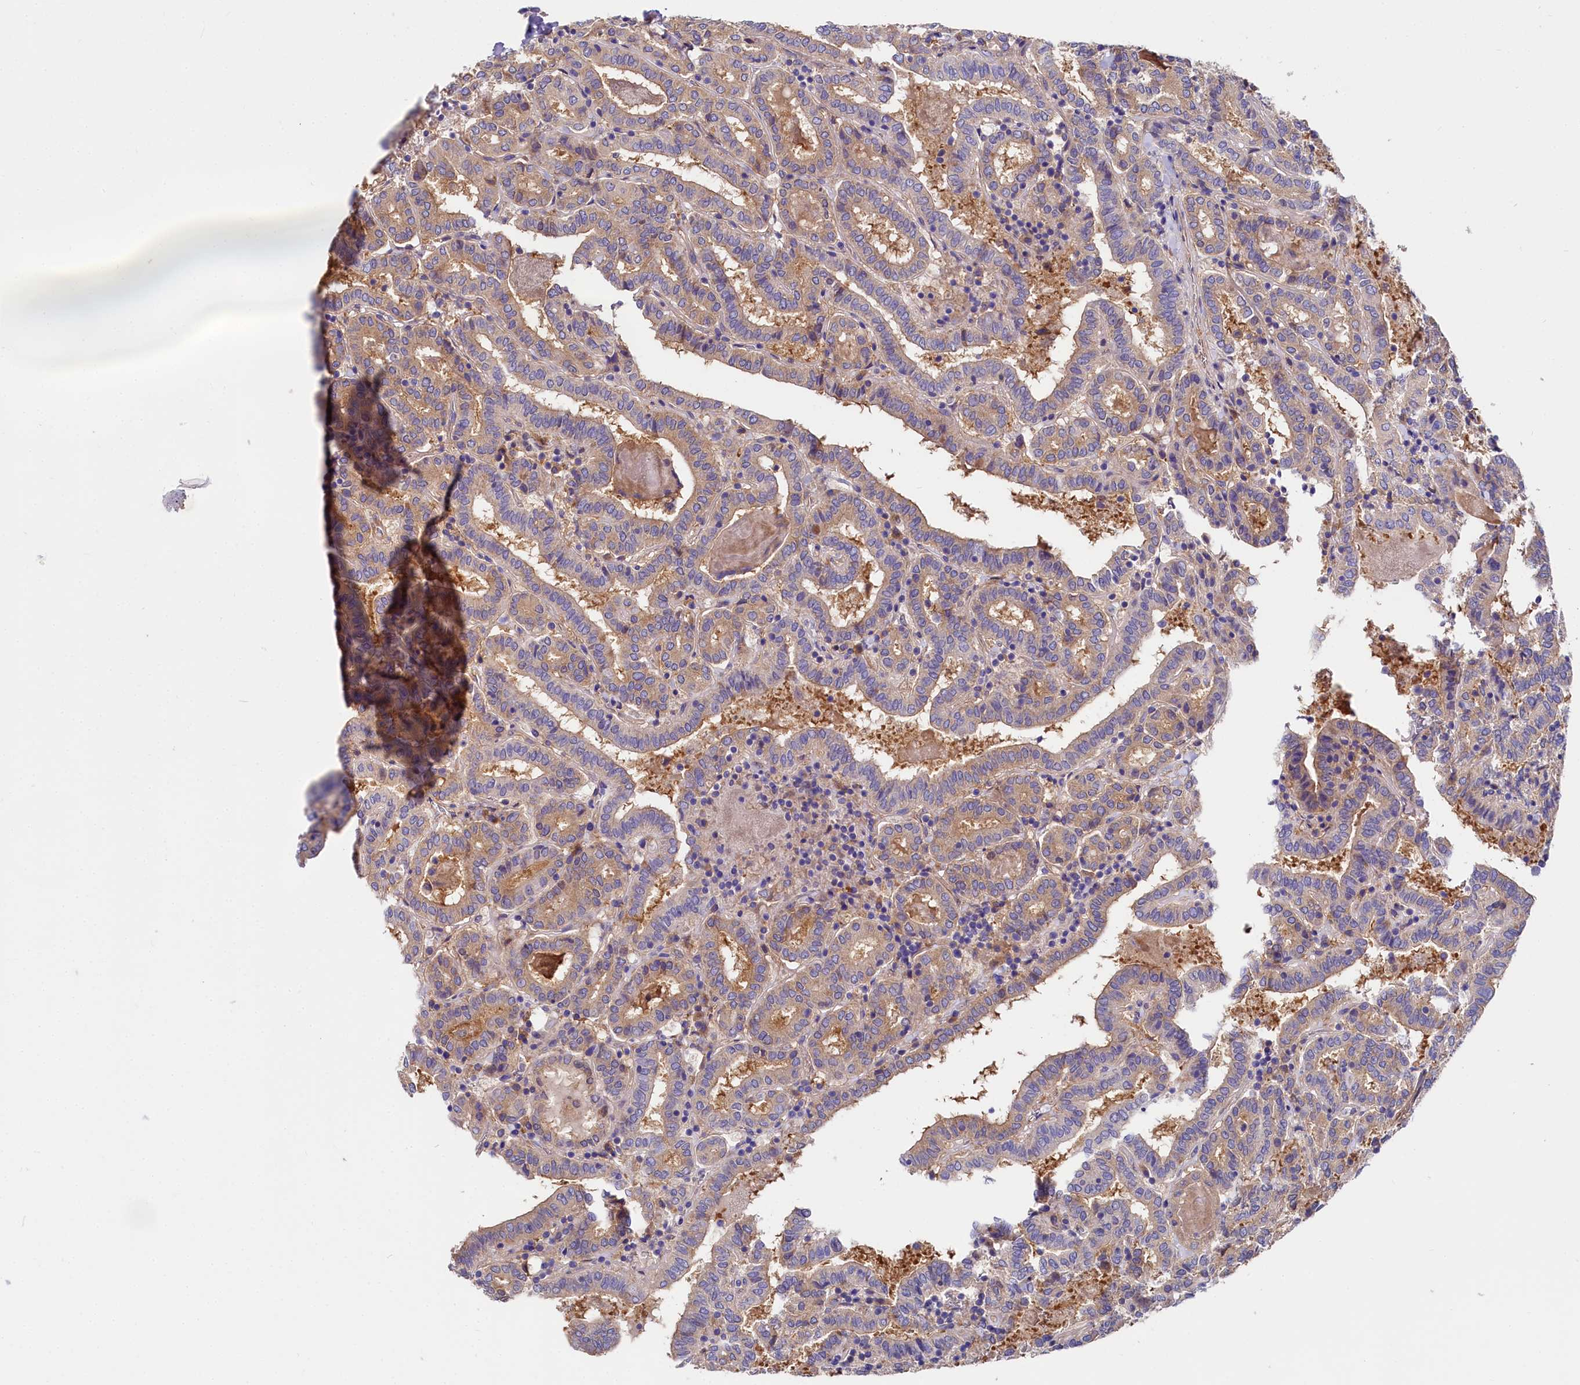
{"staining": {"intensity": "weak", "quantity": ">75%", "location": "cytoplasmic/membranous"}, "tissue": "thyroid cancer", "cell_type": "Tumor cells", "image_type": "cancer", "snomed": [{"axis": "morphology", "description": "Papillary adenocarcinoma, NOS"}, {"axis": "topography", "description": "Thyroid gland"}], "caption": "Thyroid cancer stained with DAB (3,3'-diaminobenzidine) immunohistochemistry exhibits low levels of weak cytoplasmic/membranous staining in approximately >75% of tumor cells. The staining was performed using DAB (3,3'-diaminobenzidine) to visualize the protein expression in brown, while the nuclei were stained in blue with hematoxylin (Magnification: 20x).", "gene": "QARS1", "patient": {"sex": "female", "age": 72}}